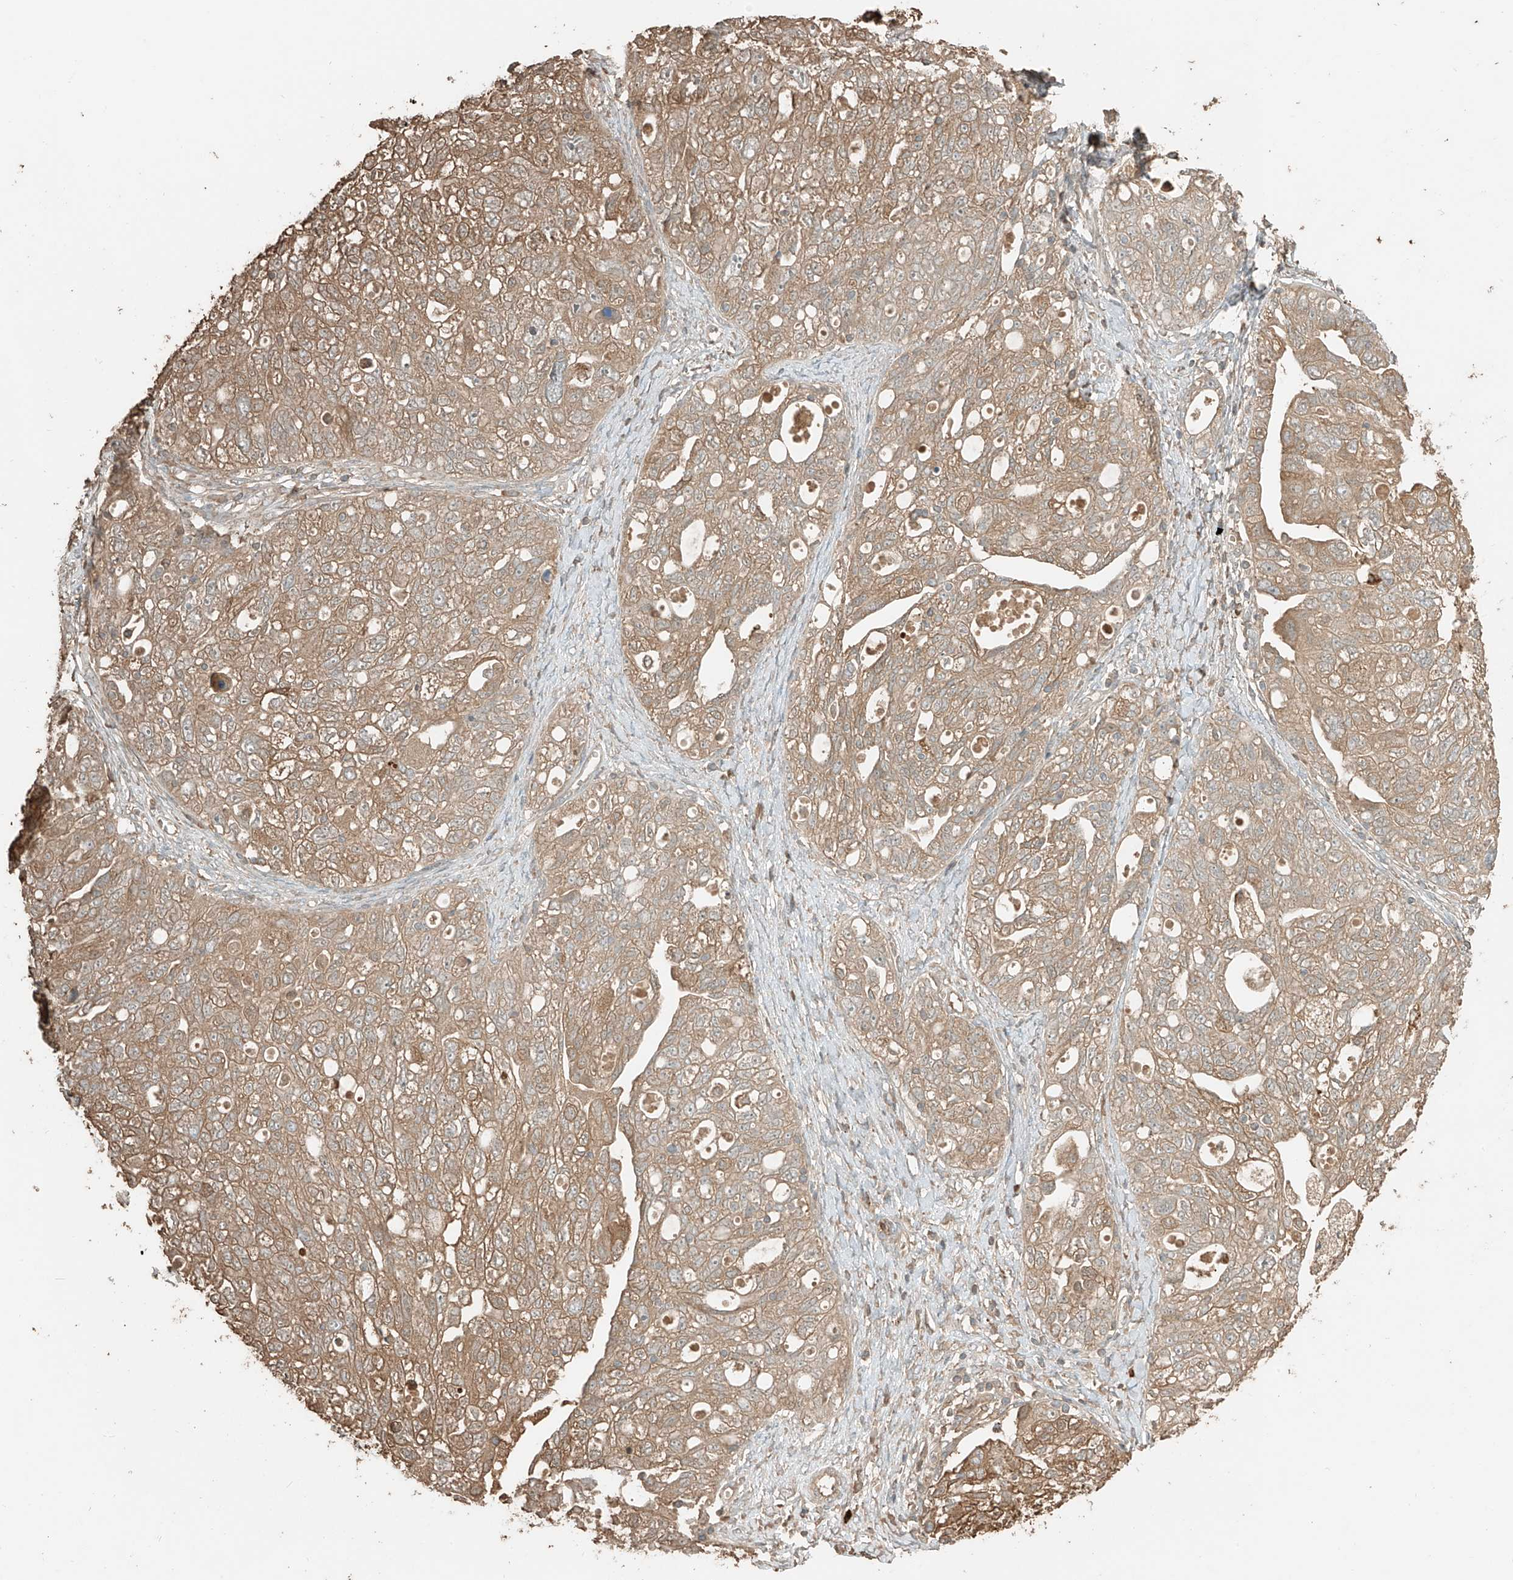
{"staining": {"intensity": "moderate", "quantity": ">75%", "location": "cytoplasmic/membranous"}, "tissue": "ovarian cancer", "cell_type": "Tumor cells", "image_type": "cancer", "snomed": [{"axis": "morphology", "description": "Carcinoma, NOS"}, {"axis": "morphology", "description": "Cystadenocarcinoma, serous, NOS"}, {"axis": "topography", "description": "Ovary"}], "caption": "An image of human ovarian serous cystadenocarcinoma stained for a protein displays moderate cytoplasmic/membranous brown staining in tumor cells.", "gene": "RFTN2", "patient": {"sex": "female", "age": 69}}